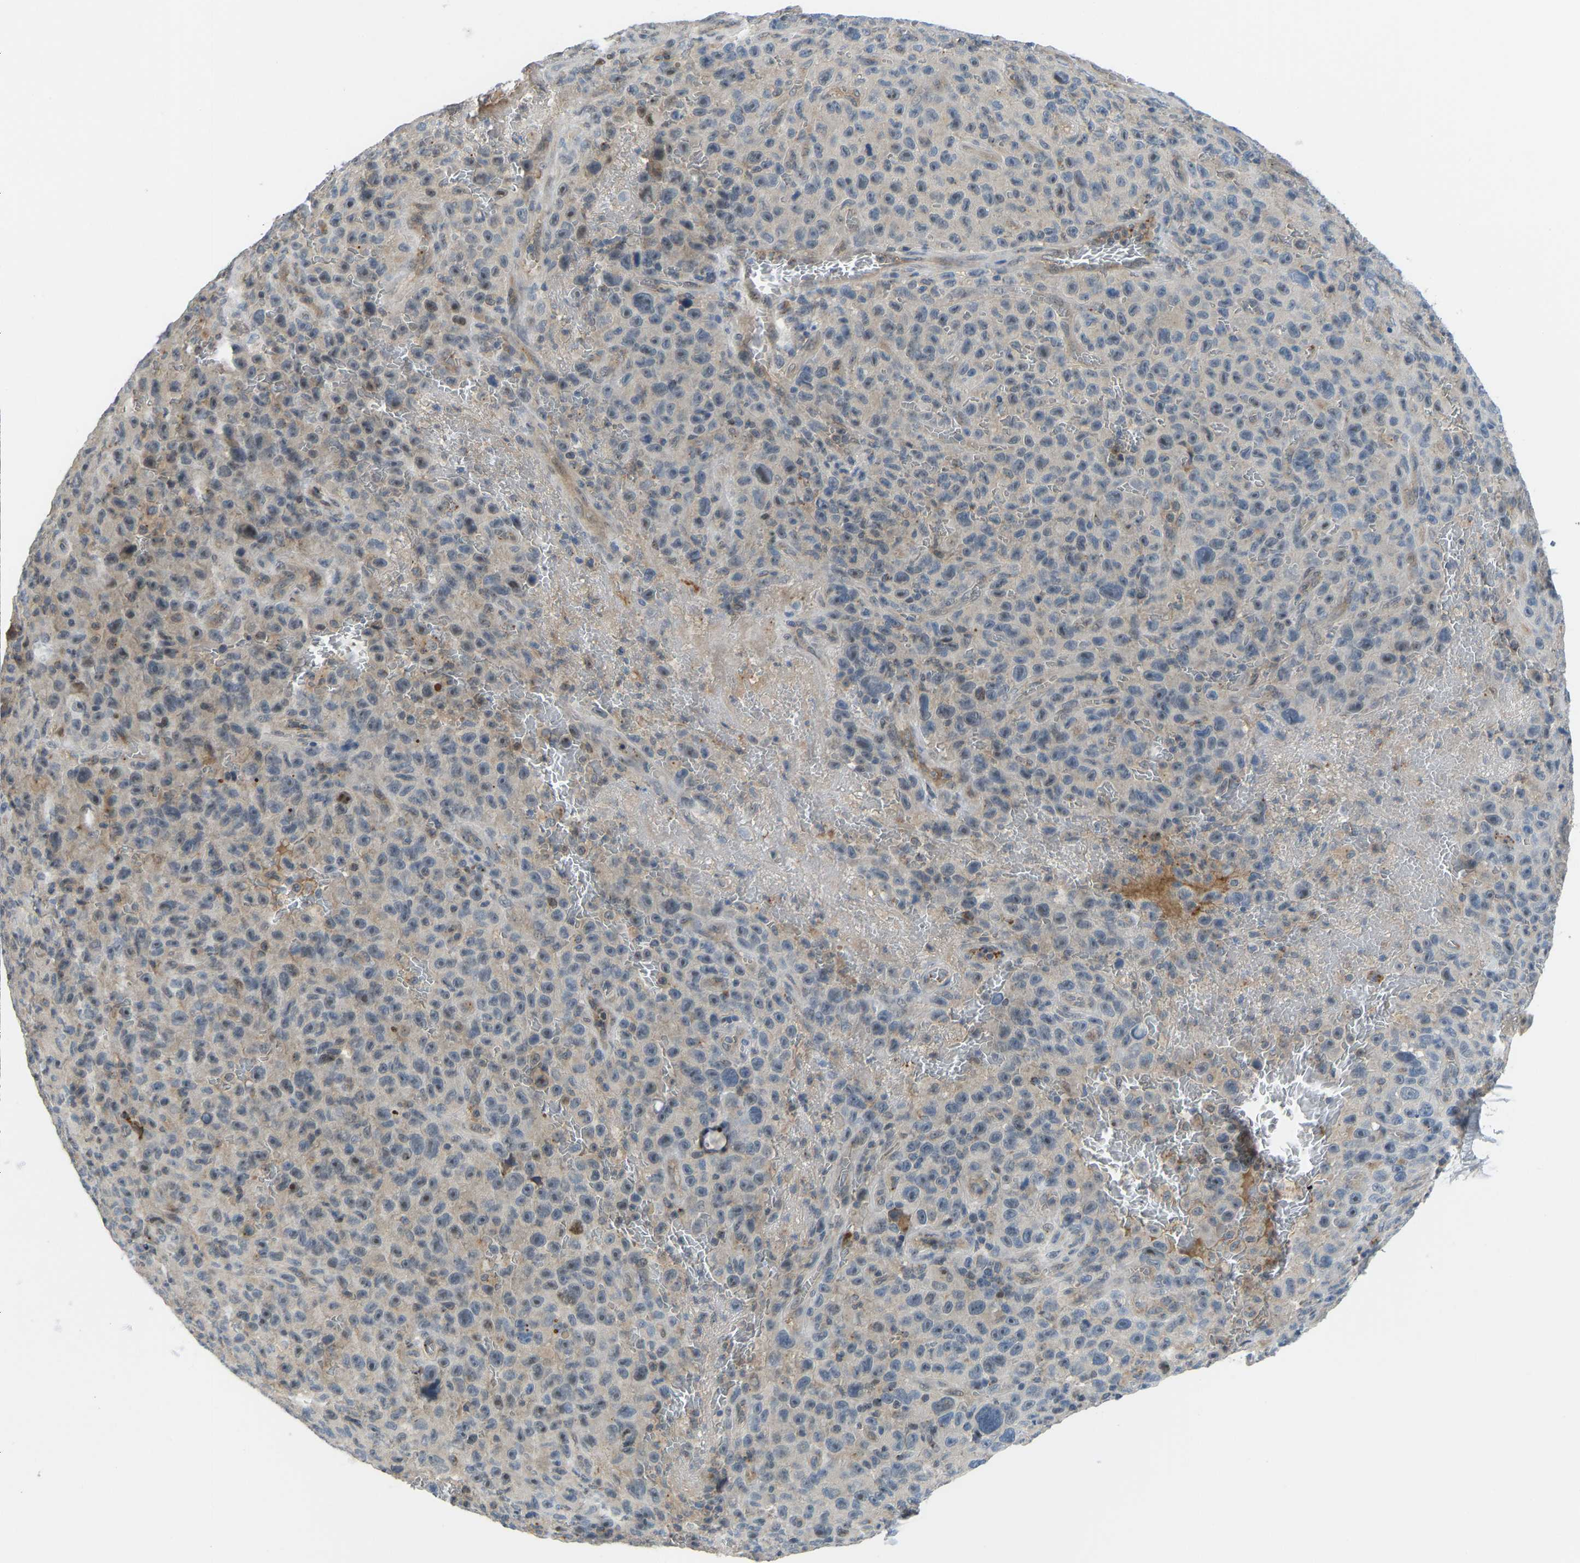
{"staining": {"intensity": "weak", "quantity": "<25%", "location": "nuclear"}, "tissue": "melanoma", "cell_type": "Tumor cells", "image_type": "cancer", "snomed": [{"axis": "morphology", "description": "Malignant melanoma, NOS"}, {"axis": "topography", "description": "Skin"}], "caption": "Tumor cells show no significant expression in malignant melanoma. The staining was performed using DAB to visualize the protein expression in brown, while the nuclei were stained in blue with hematoxylin (Magnification: 20x).", "gene": "ZNF251", "patient": {"sex": "female", "age": 82}}